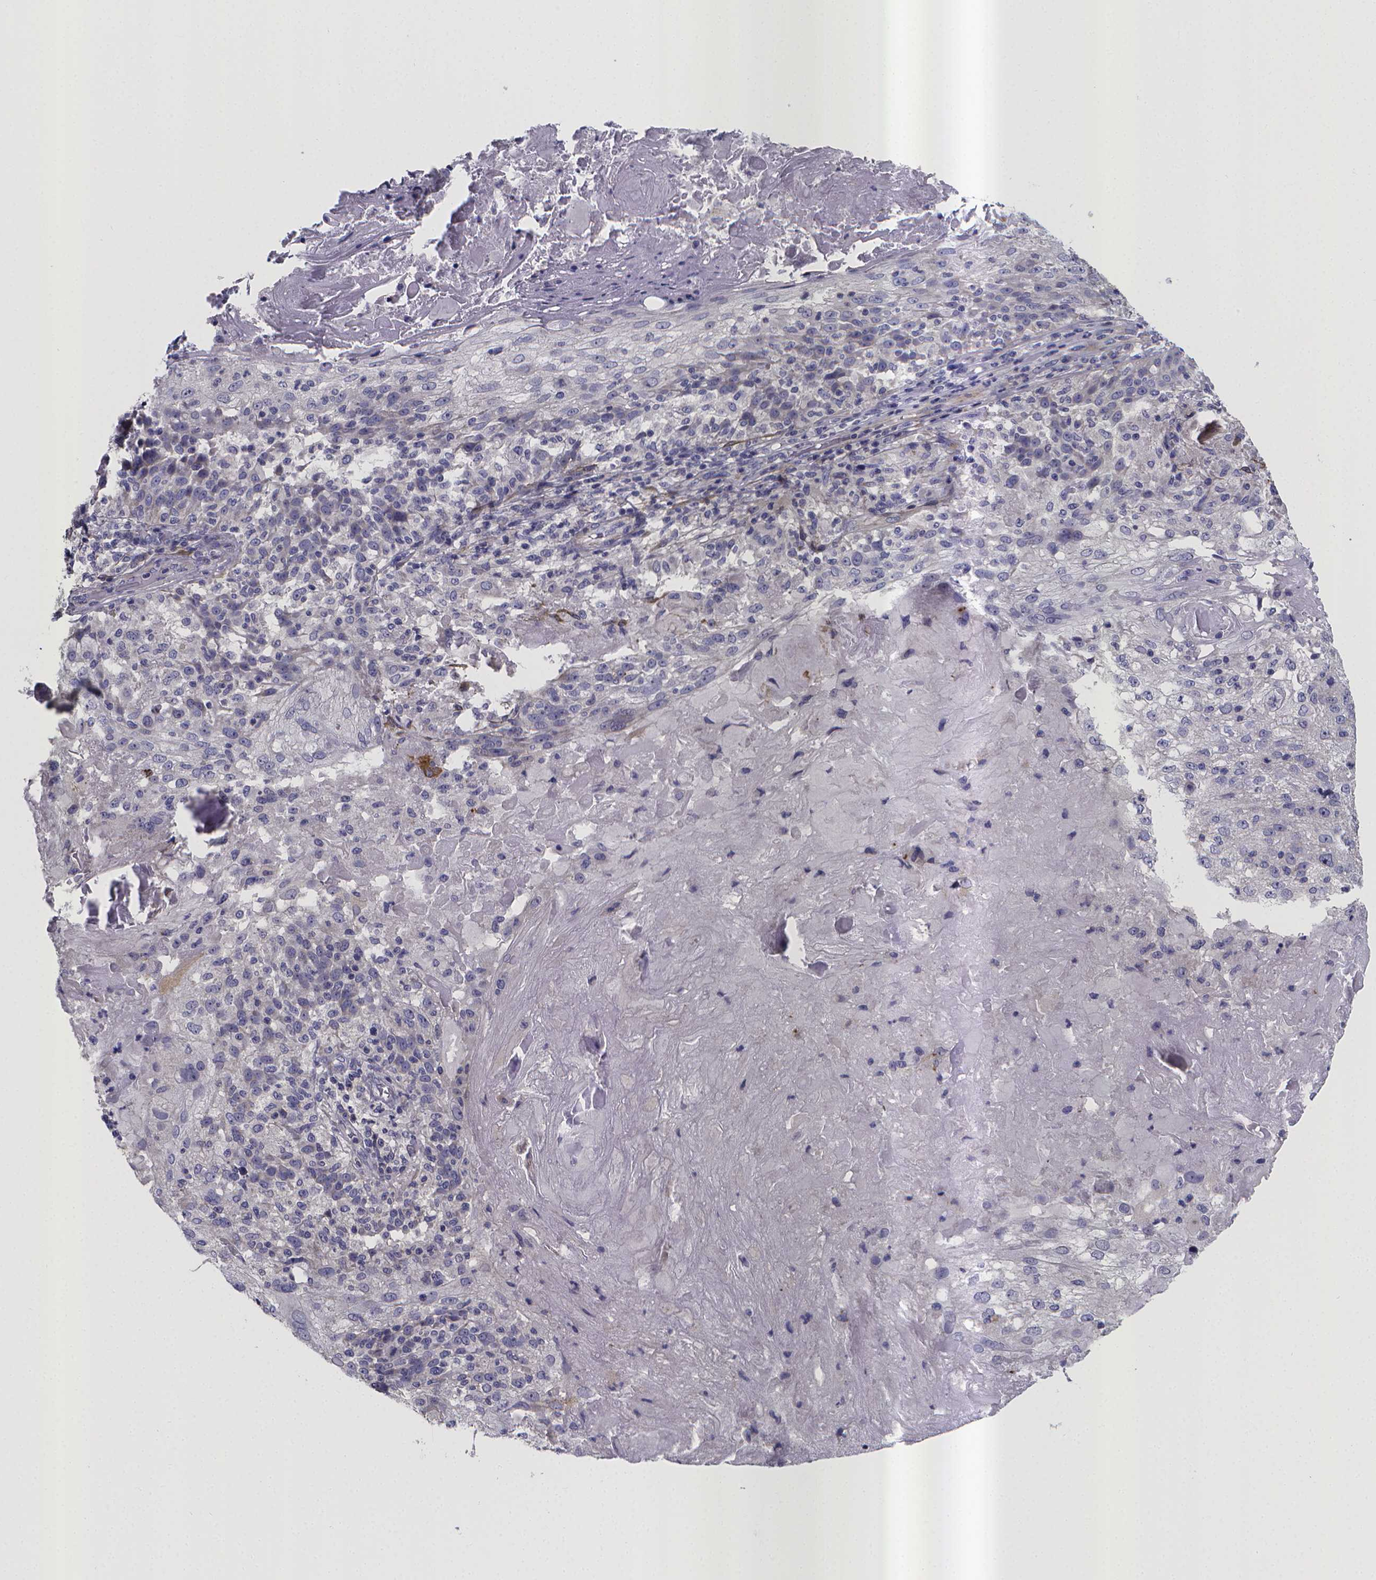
{"staining": {"intensity": "negative", "quantity": "none", "location": "none"}, "tissue": "skin cancer", "cell_type": "Tumor cells", "image_type": "cancer", "snomed": [{"axis": "morphology", "description": "Normal tissue, NOS"}, {"axis": "morphology", "description": "Squamous cell carcinoma, NOS"}, {"axis": "topography", "description": "Skin"}], "caption": "An immunohistochemistry (IHC) photomicrograph of skin squamous cell carcinoma is shown. There is no staining in tumor cells of skin squamous cell carcinoma. (Stains: DAB (3,3'-diaminobenzidine) immunohistochemistry (IHC) with hematoxylin counter stain, Microscopy: brightfield microscopy at high magnification).", "gene": "RERG", "patient": {"sex": "female", "age": 83}}